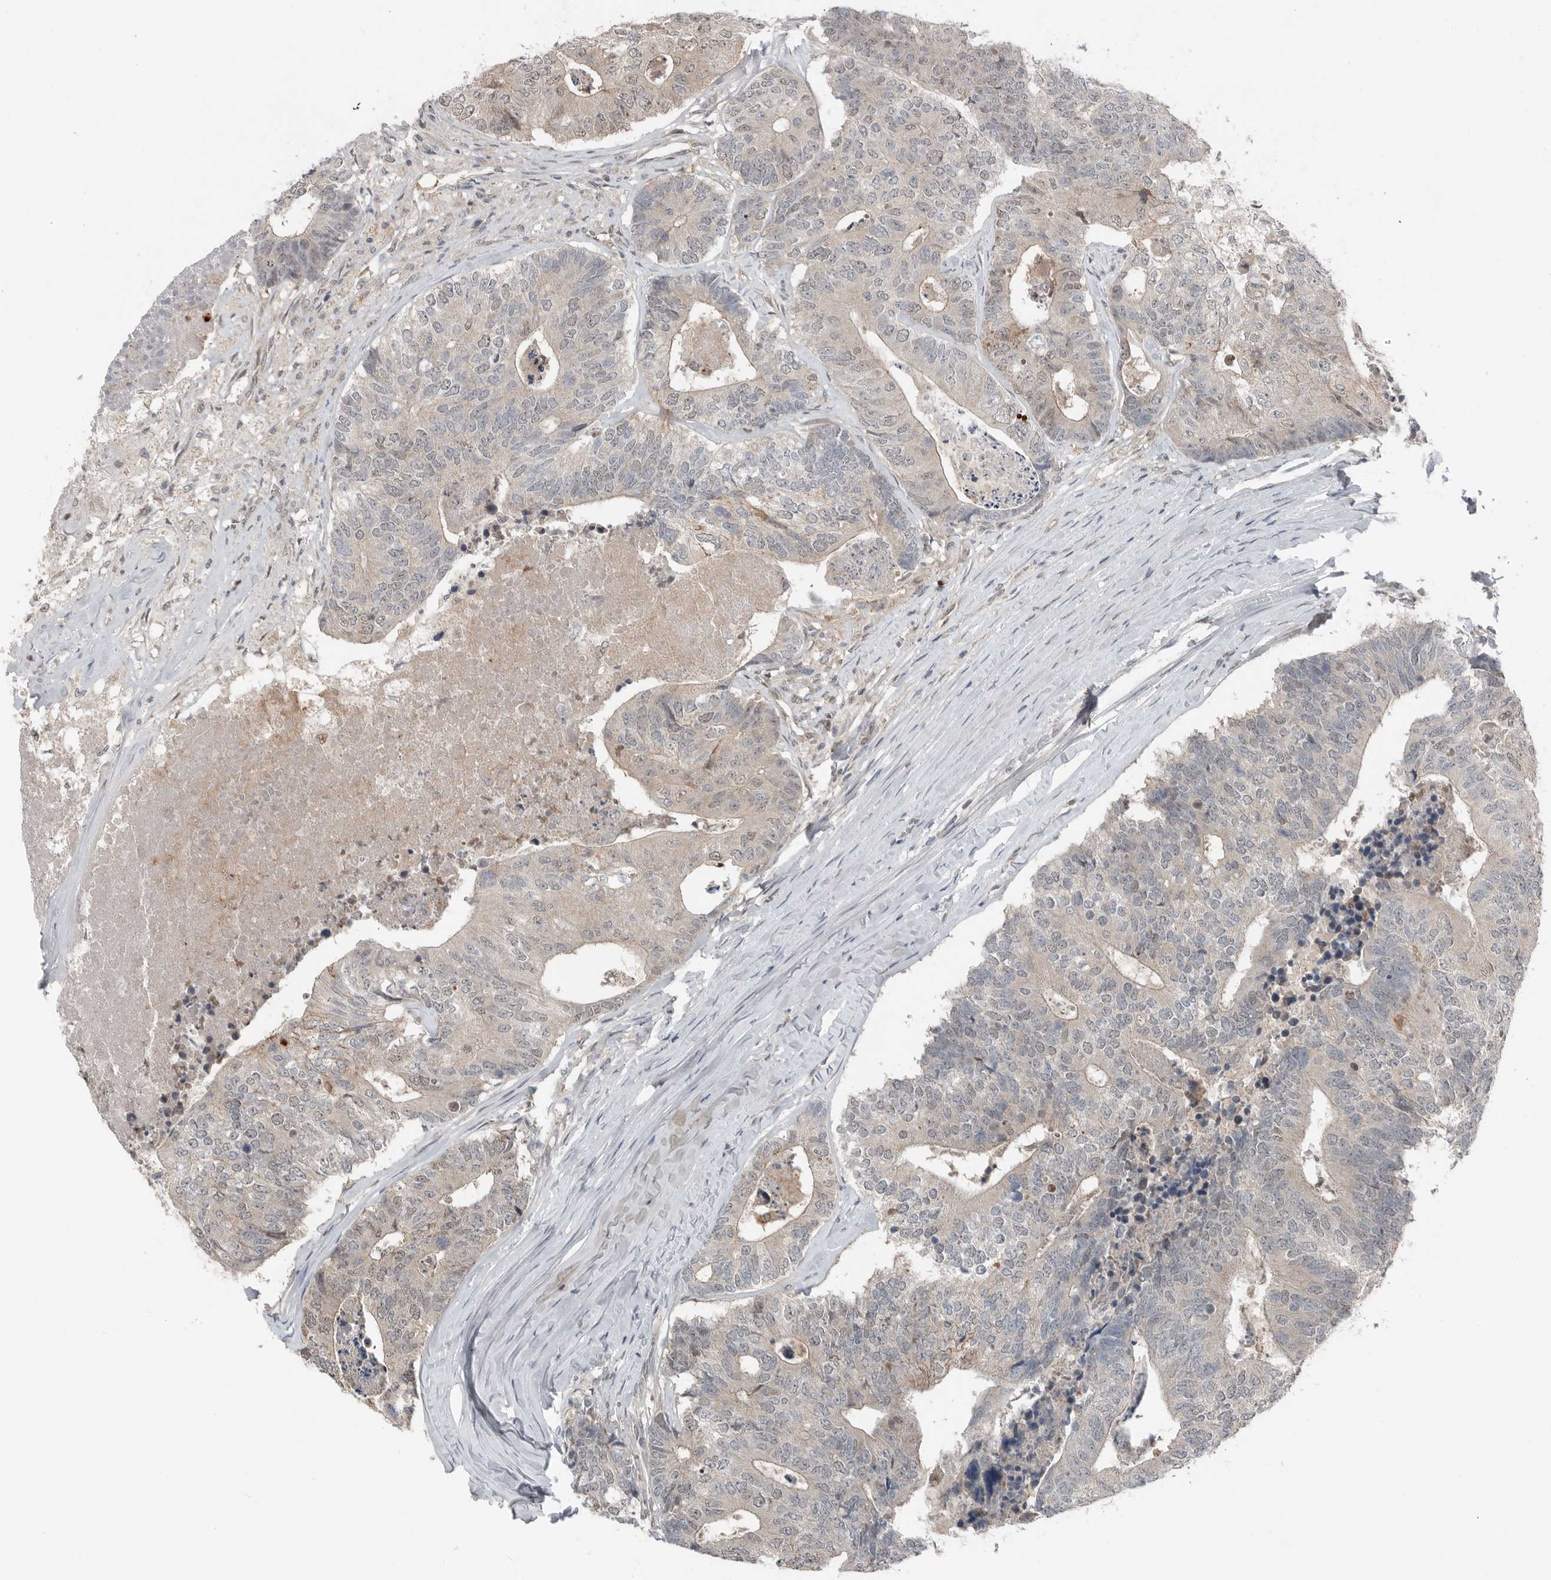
{"staining": {"intensity": "weak", "quantity": "25%-75%", "location": "cytoplasmic/membranous"}, "tissue": "colorectal cancer", "cell_type": "Tumor cells", "image_type": "cancer", "snomed": [{"axis": "morphology", "description": "Adenocarcinoma, NOS"}, {"axis": "topography", "description": "Colon"}], "caption": "This histopathology image displays immunohistochemistry staining of colorectal cancer (adenocarcinoma), with low weak cytoplasmic/membranous staining in about 25%-75% of tumor cells.", "gene": "MFAP3L", "patient": {"sex": "female", "age": 67}}